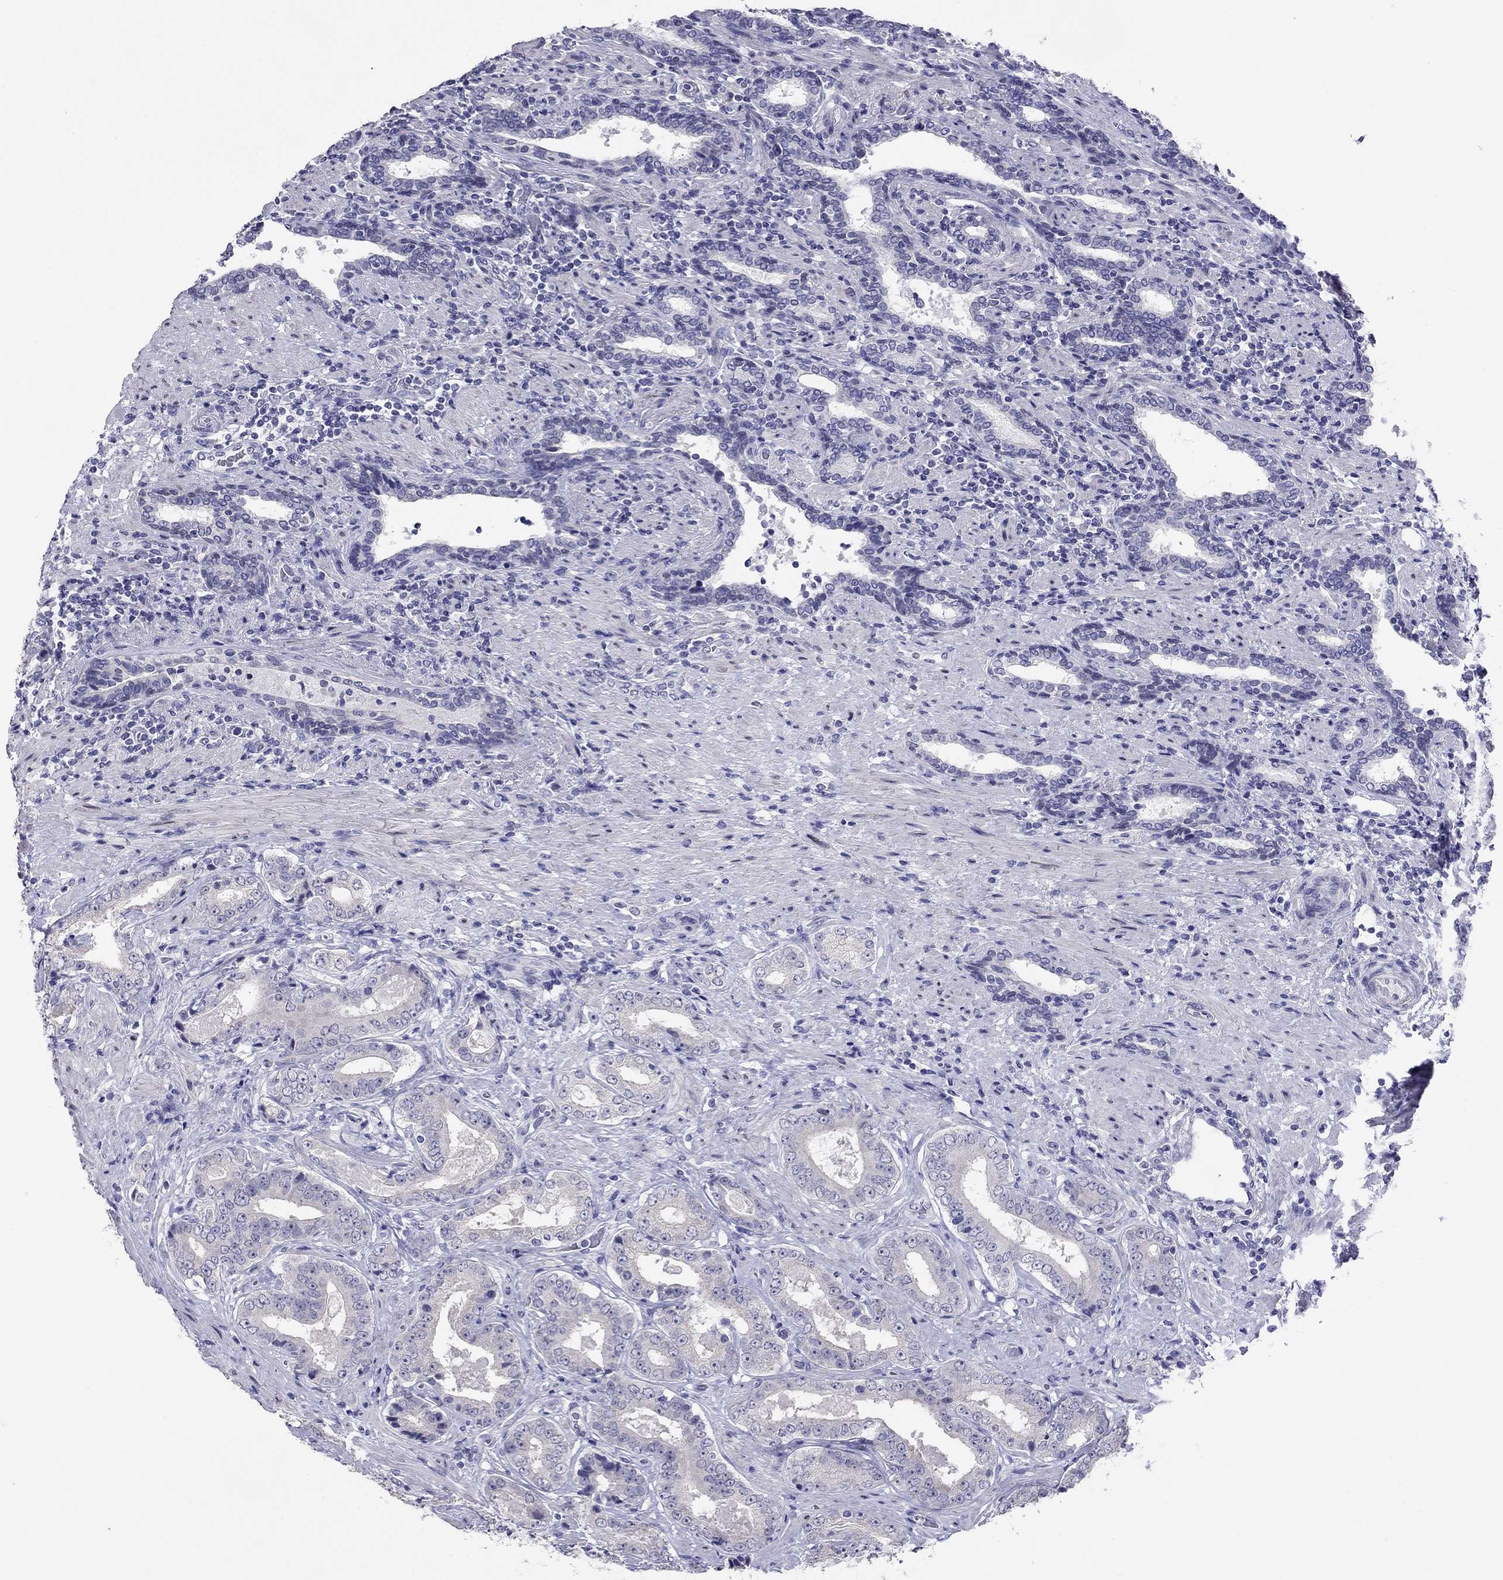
{"staining": {"intensity": "weak", "quantity": "<25%", "location": "cytoplasmic/membranous"}, "tissue": "prostate cancer", "cell_type": "Tumor cells", "image_type": "cancer", "snomed": [{"axis": "morphology", "description": "Adenocarcinoma, Low grade"}, {"axis": "topography", "description": "Prostate and seminal vesicle, NOS"}], "caption": "Tumor cells are negative for protein expression in human prostate cancer (adenocarcinoma (low-grade)). (Brightfield microscopy of DAB immunohistochemistry at high magnification).", "gene": "ARMC12", "patient": {"sex": "male", "age": 61}}